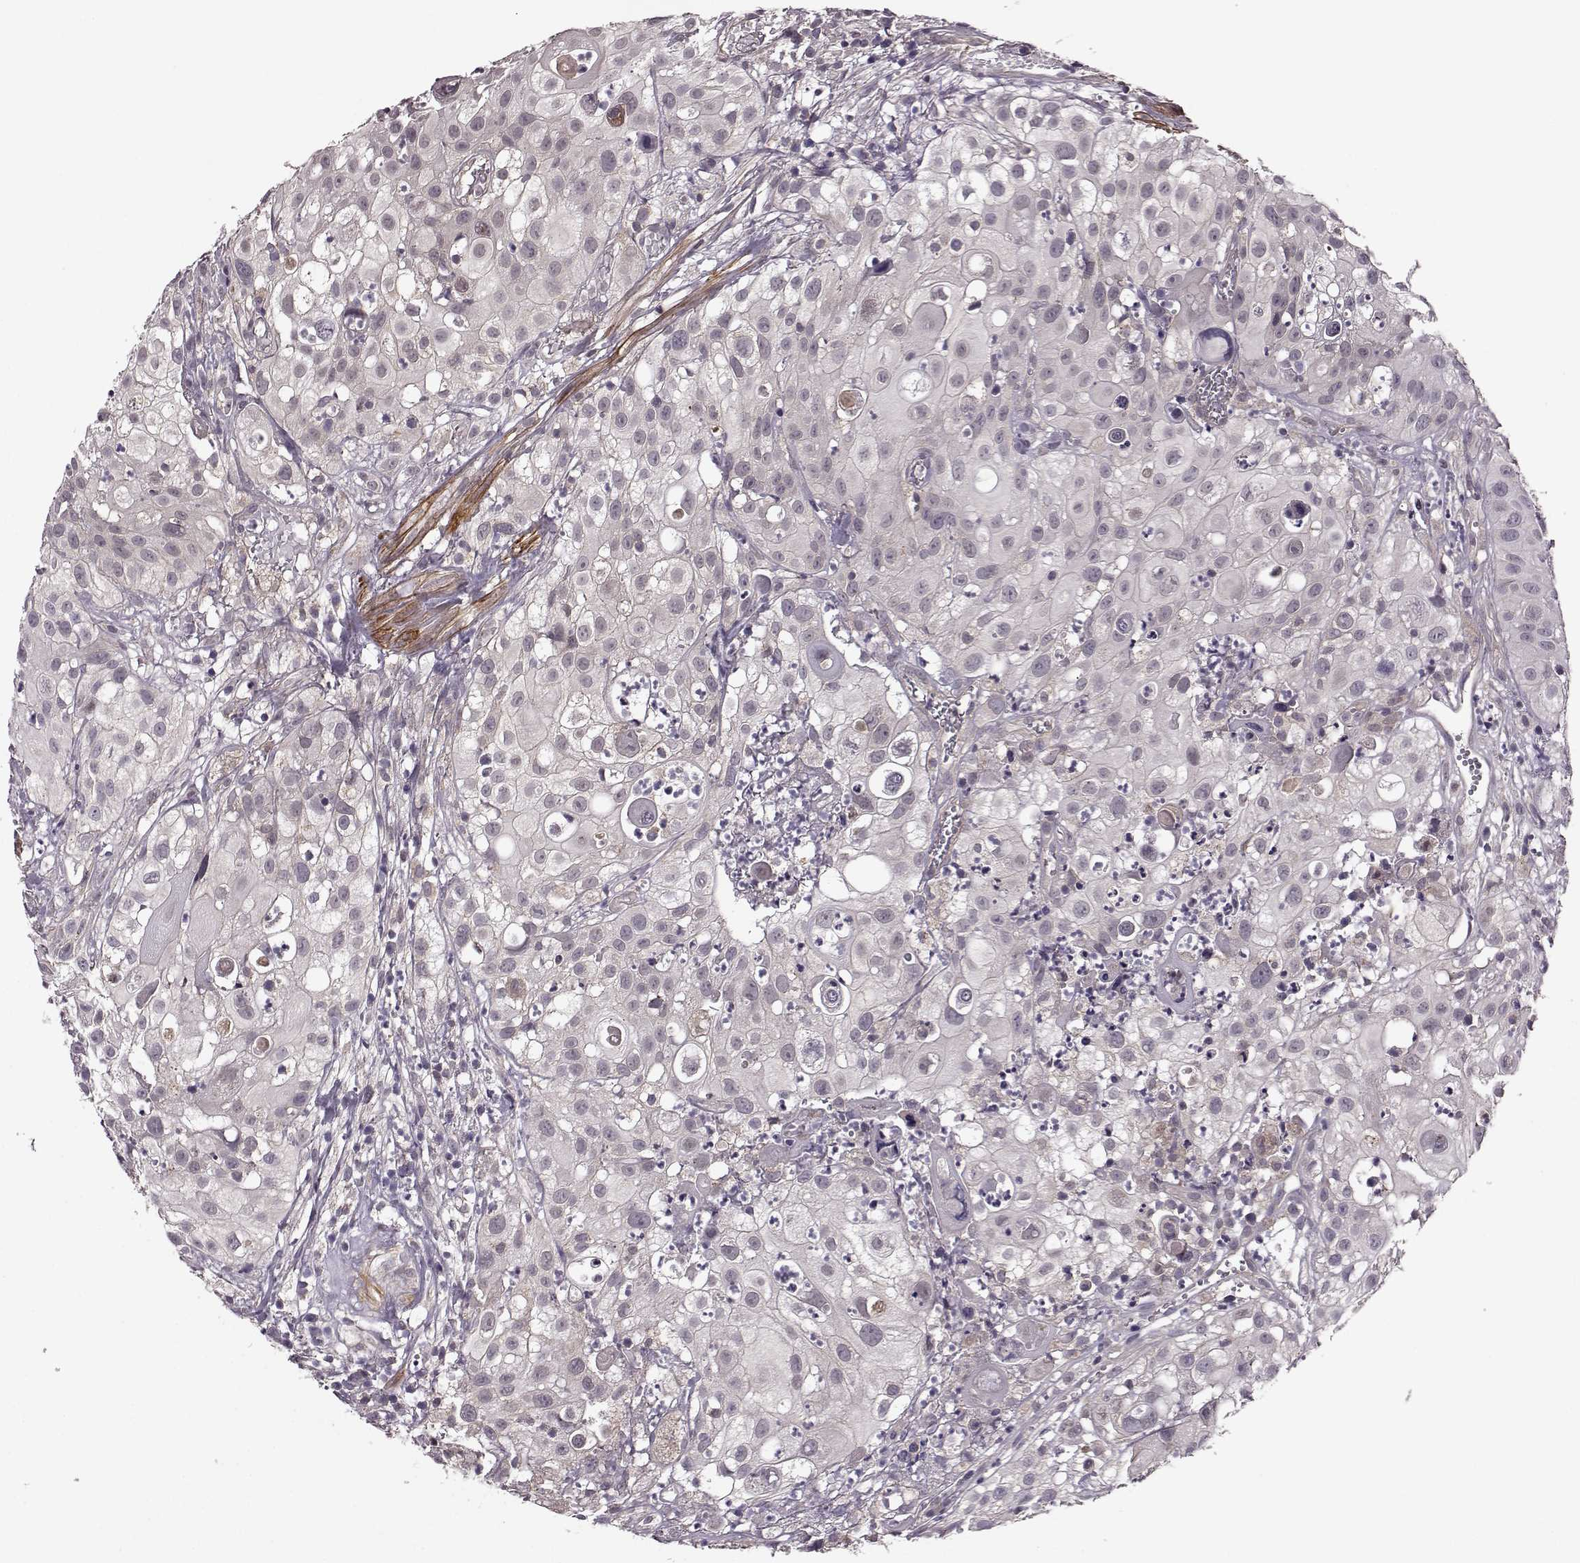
{"staining": {"intensity": "negative", "quantity": "none", "location": "none"}, "tissue": "urothelial cancer", "cell_type": "Tumor cells", "image_type": "cancer", "snomed": [{"axis": "morphology", "description": "Urothelial carcinoma, High grade"}, {"axis": "topography", "description": "Urinary bladder"}], "caption": "Immunohistochemical staining of high-grade urothelial carcinoma shows no significant positivity in tumor cells. (DAB immunohistochemistry, high magnification).", "gene": "FNIP2", "patient": {"sex": "female", "age": 79}}